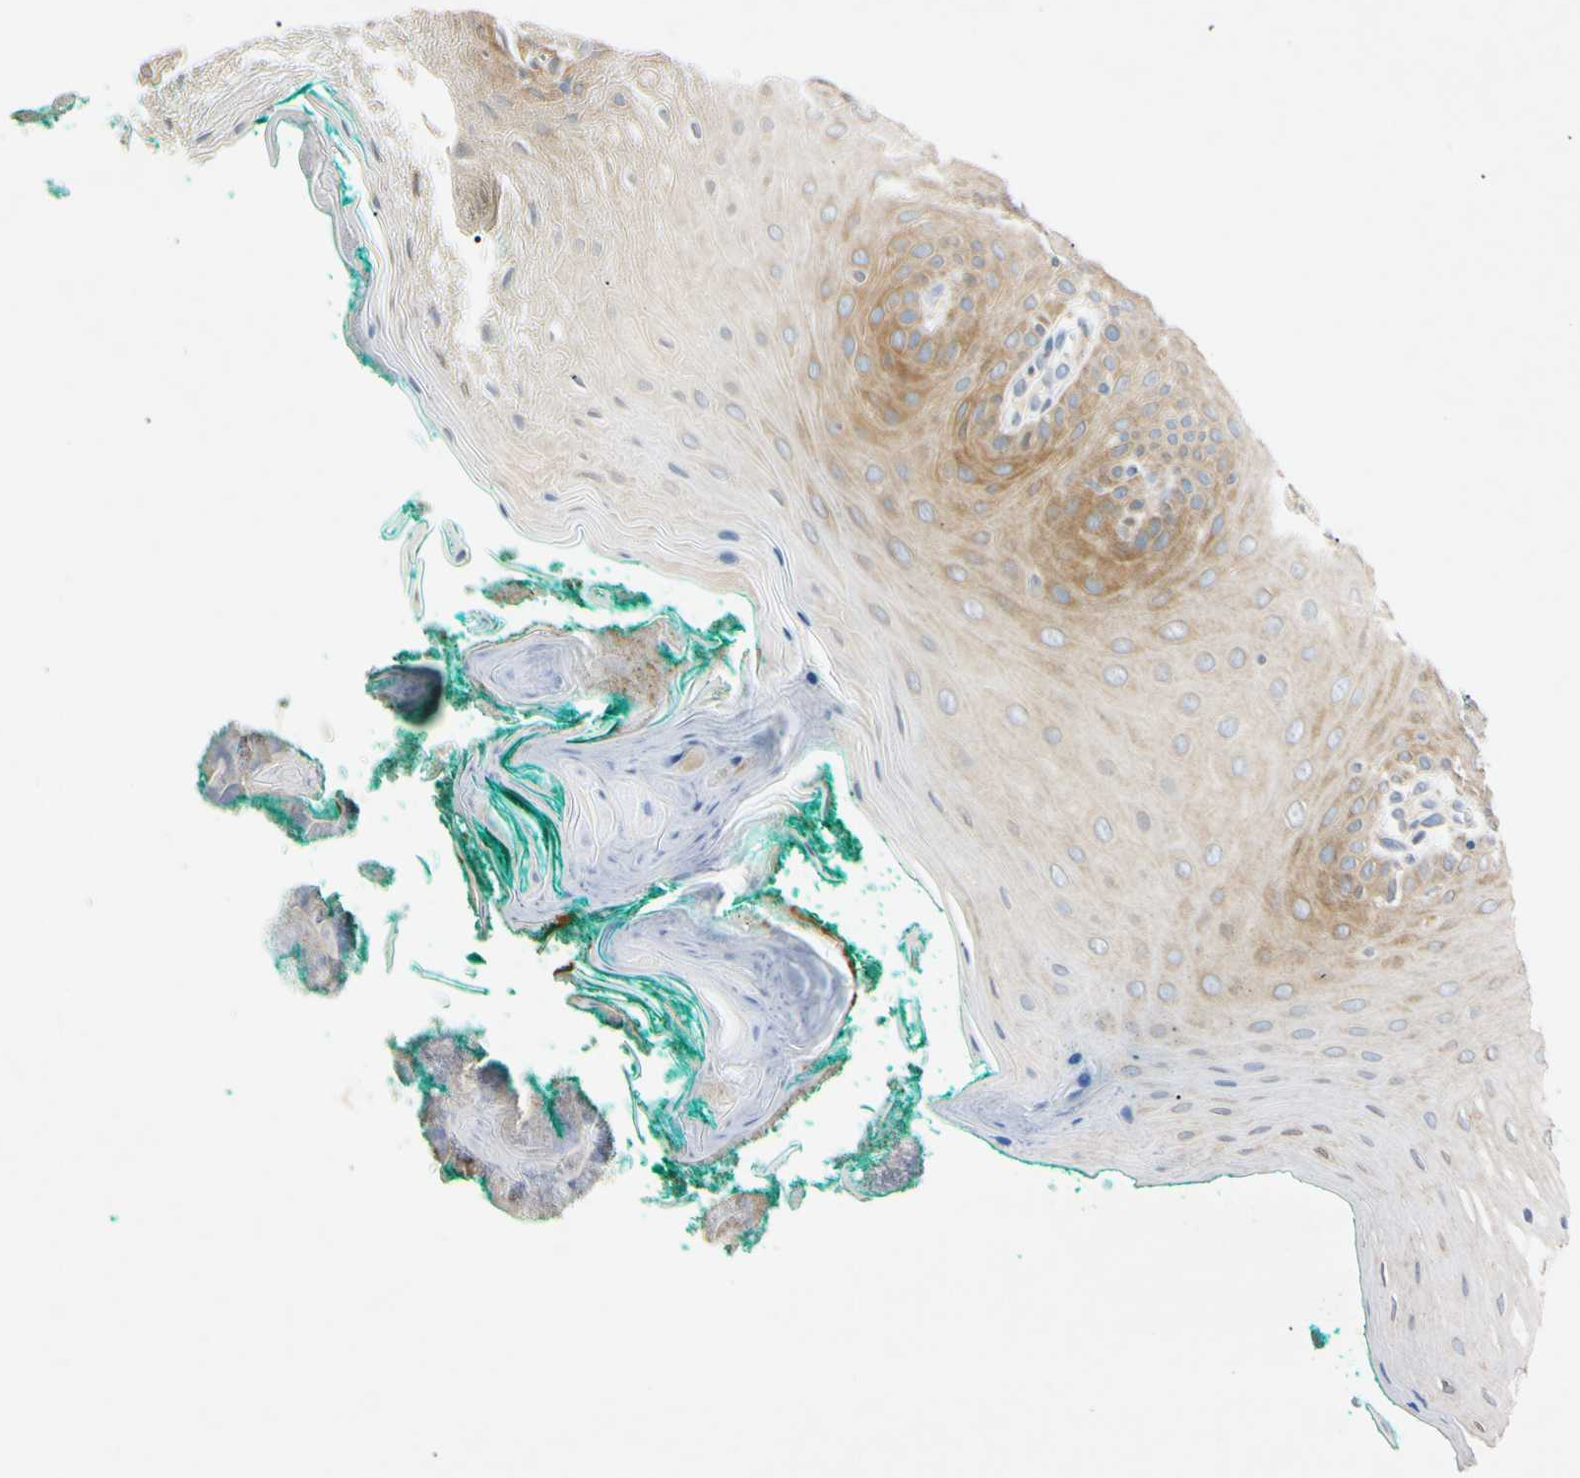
{"staining": {"intensity": "moderate", "quantity": ">75%", "location": "cytoplasmic/membranous"}, "tissue": "oral mucosa", "cell_type": "Squamous epithelial cells", "image_type": "normal", "snomed": [{"axis": "morphology", "description": "Normal tissue, NOS"}, {"axis": "topography", "description": "Skeletal muscle"}, {"axis": "topography", "description": "Oral tissue"}], "caption": "This micrograph displays benign oral mucosa stained with immunohistochemistry to label a protein in brown. The cytoplasmic/membranous of squamous epithelial cells show moderate positivity for the protein. Nuclei are counter-stained blue.", "gene": "DNAJB12", "patient": {"sex": "male", "age": 58}}